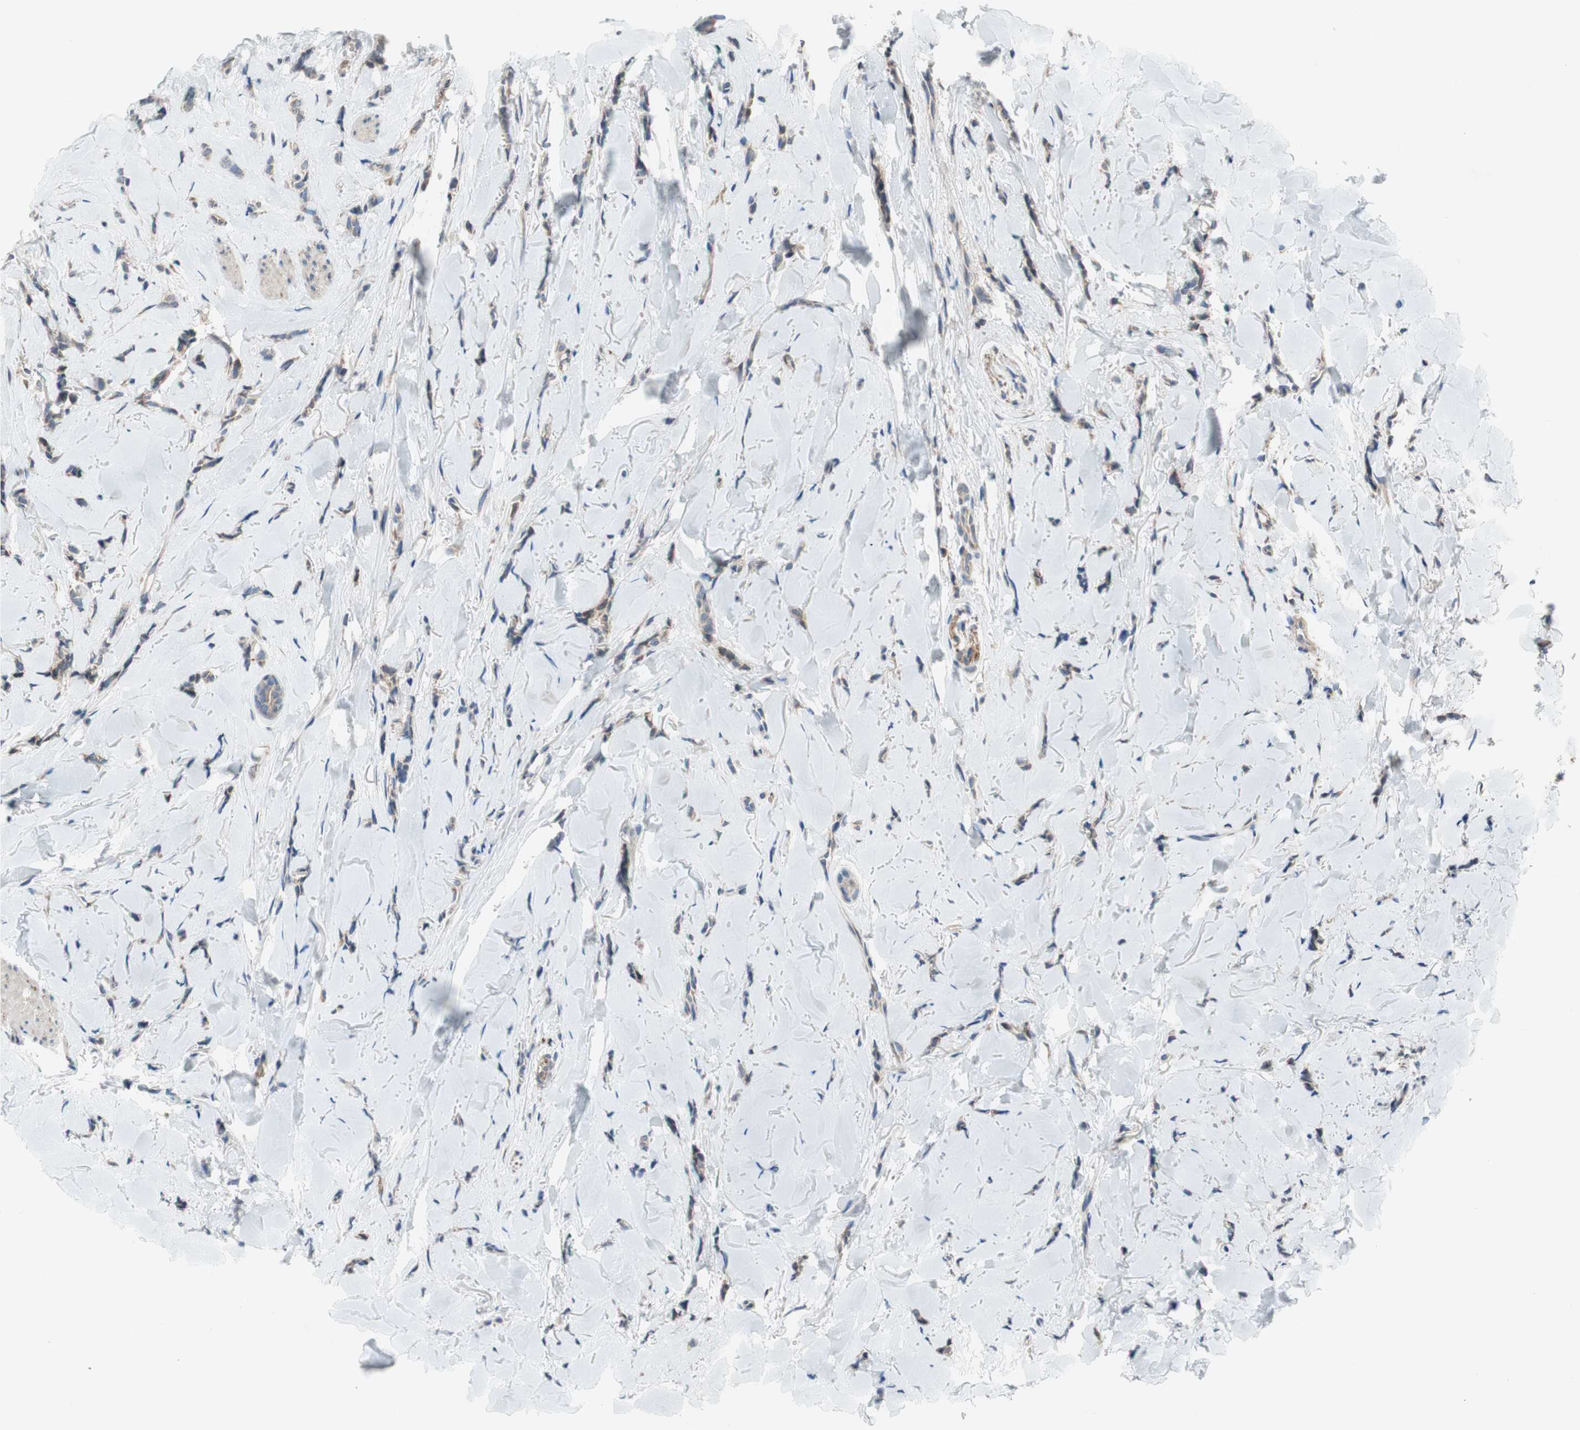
{"staining": {"intensity": "weak", "quantity": ">75%", "location": "cytoplasmic/membranous"}, "tissue": "breast cancer", "cell_type": "Tumor cells", "image_type": "cancer", "snomed": [{"axis": "morphology", "description": "Lobular carcinoma"}, {"axis": "topography", "description": "Skin"}, {"axis": "topography", "description": "Breast"}], "caption": "Protein expression analysis of breast cancer exhibits weak cytoplasmic/membranous staining in about >75% of tumor cells.", "gene": "ADD2", "patient": {"sex": "female", "age": 46}}